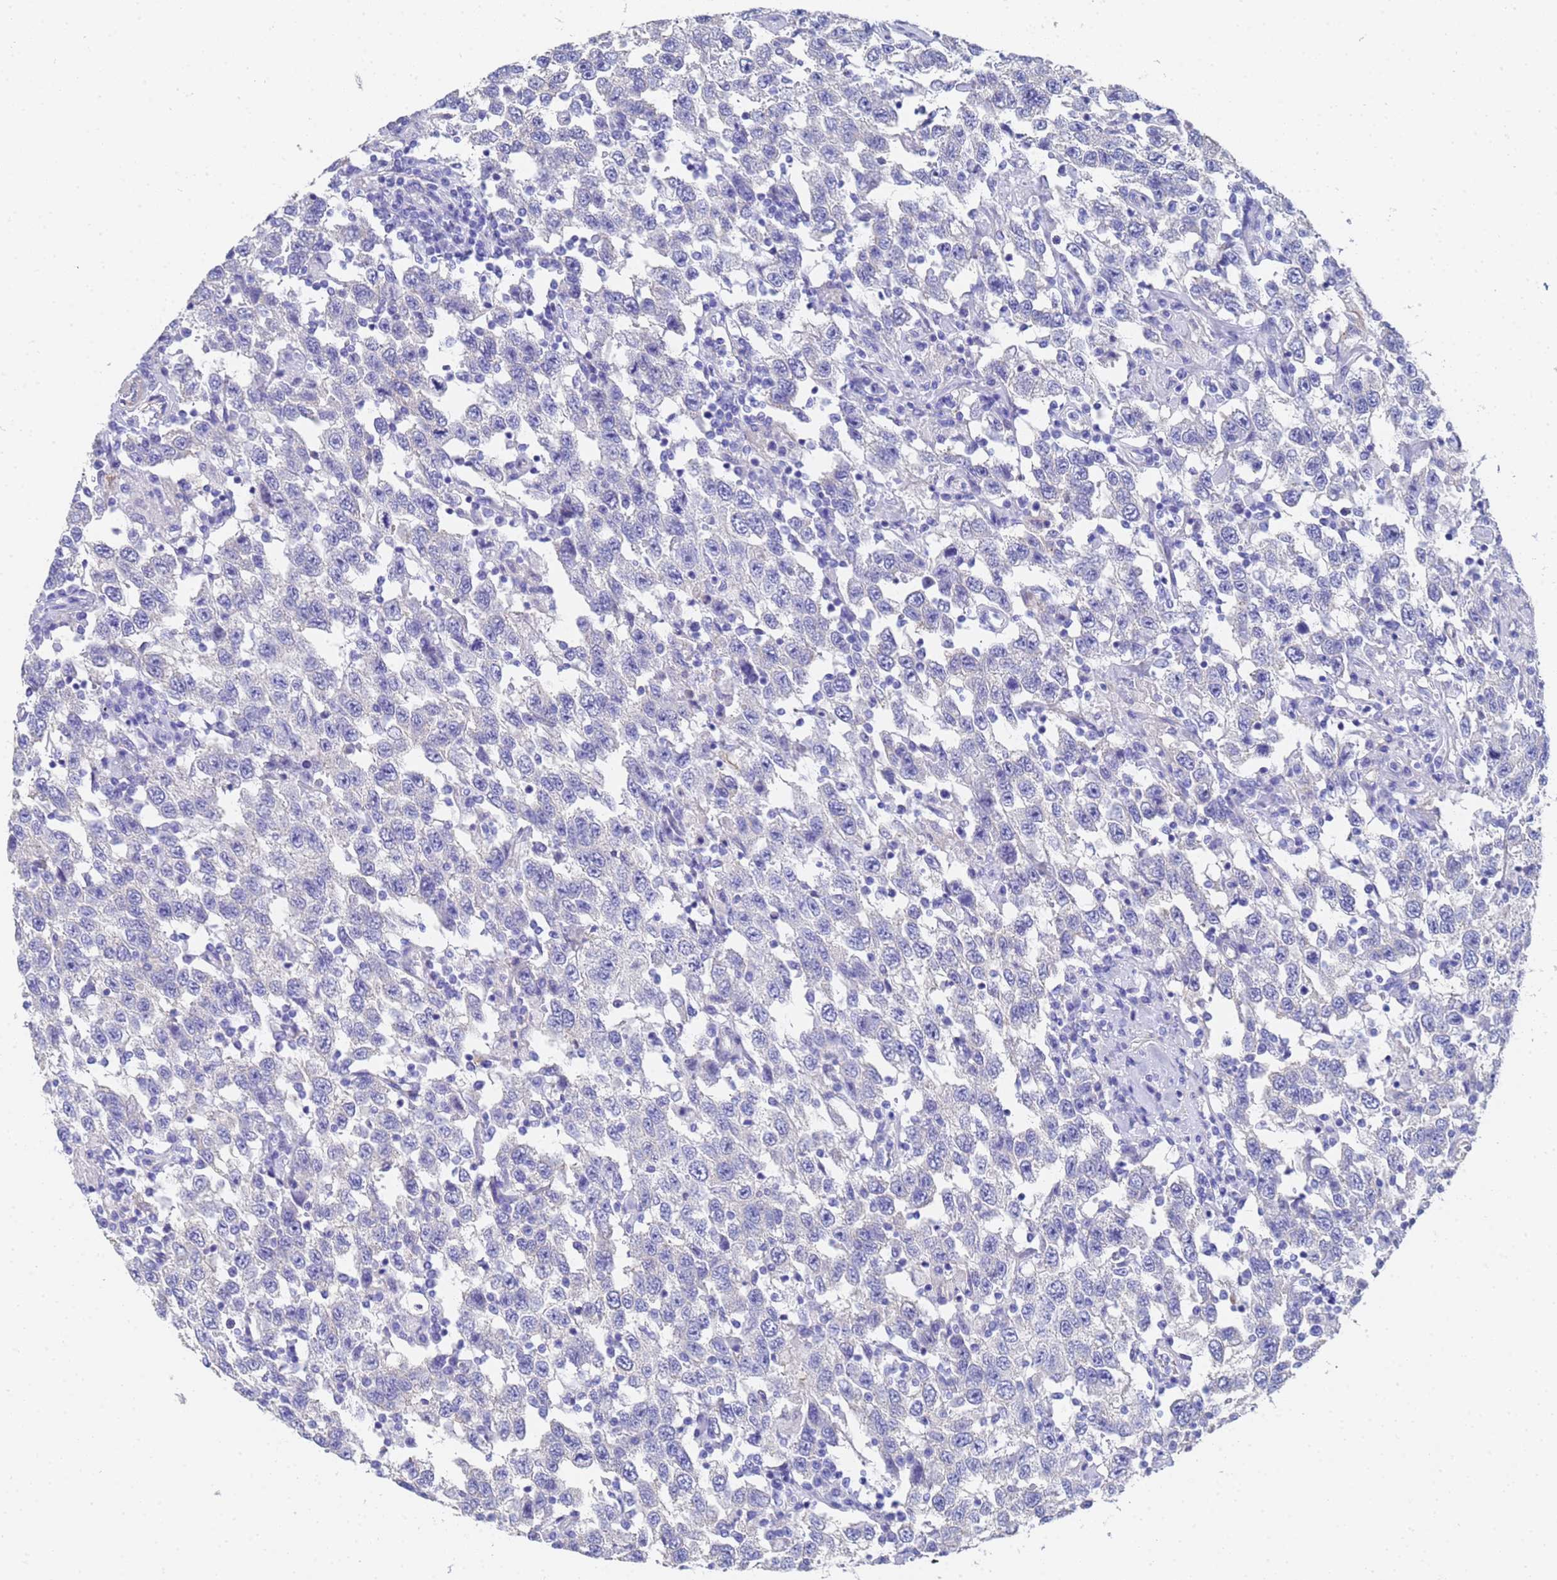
{"staining": {"intensity": "negative", "quantity": "none", "location": "none"}, "tissue": "testis cancer", "cell_type": "Tumor cells", "image_type": "cancer", "snomed": [{"axis": "morphology", "description": "Seminoma, NOS"}, {"axis": "topography", "description": "Testis"}], "caption": "High magnification brightfield microscopy of seminoma (testis) stained with DAB (3,3'-diaminobenzidine) (brown) and counterstained with hematoxylin (blue): tumor cells show no significant staining.", "gene": "TUBB1", "patient": {"sex": "male", "age": 41}}